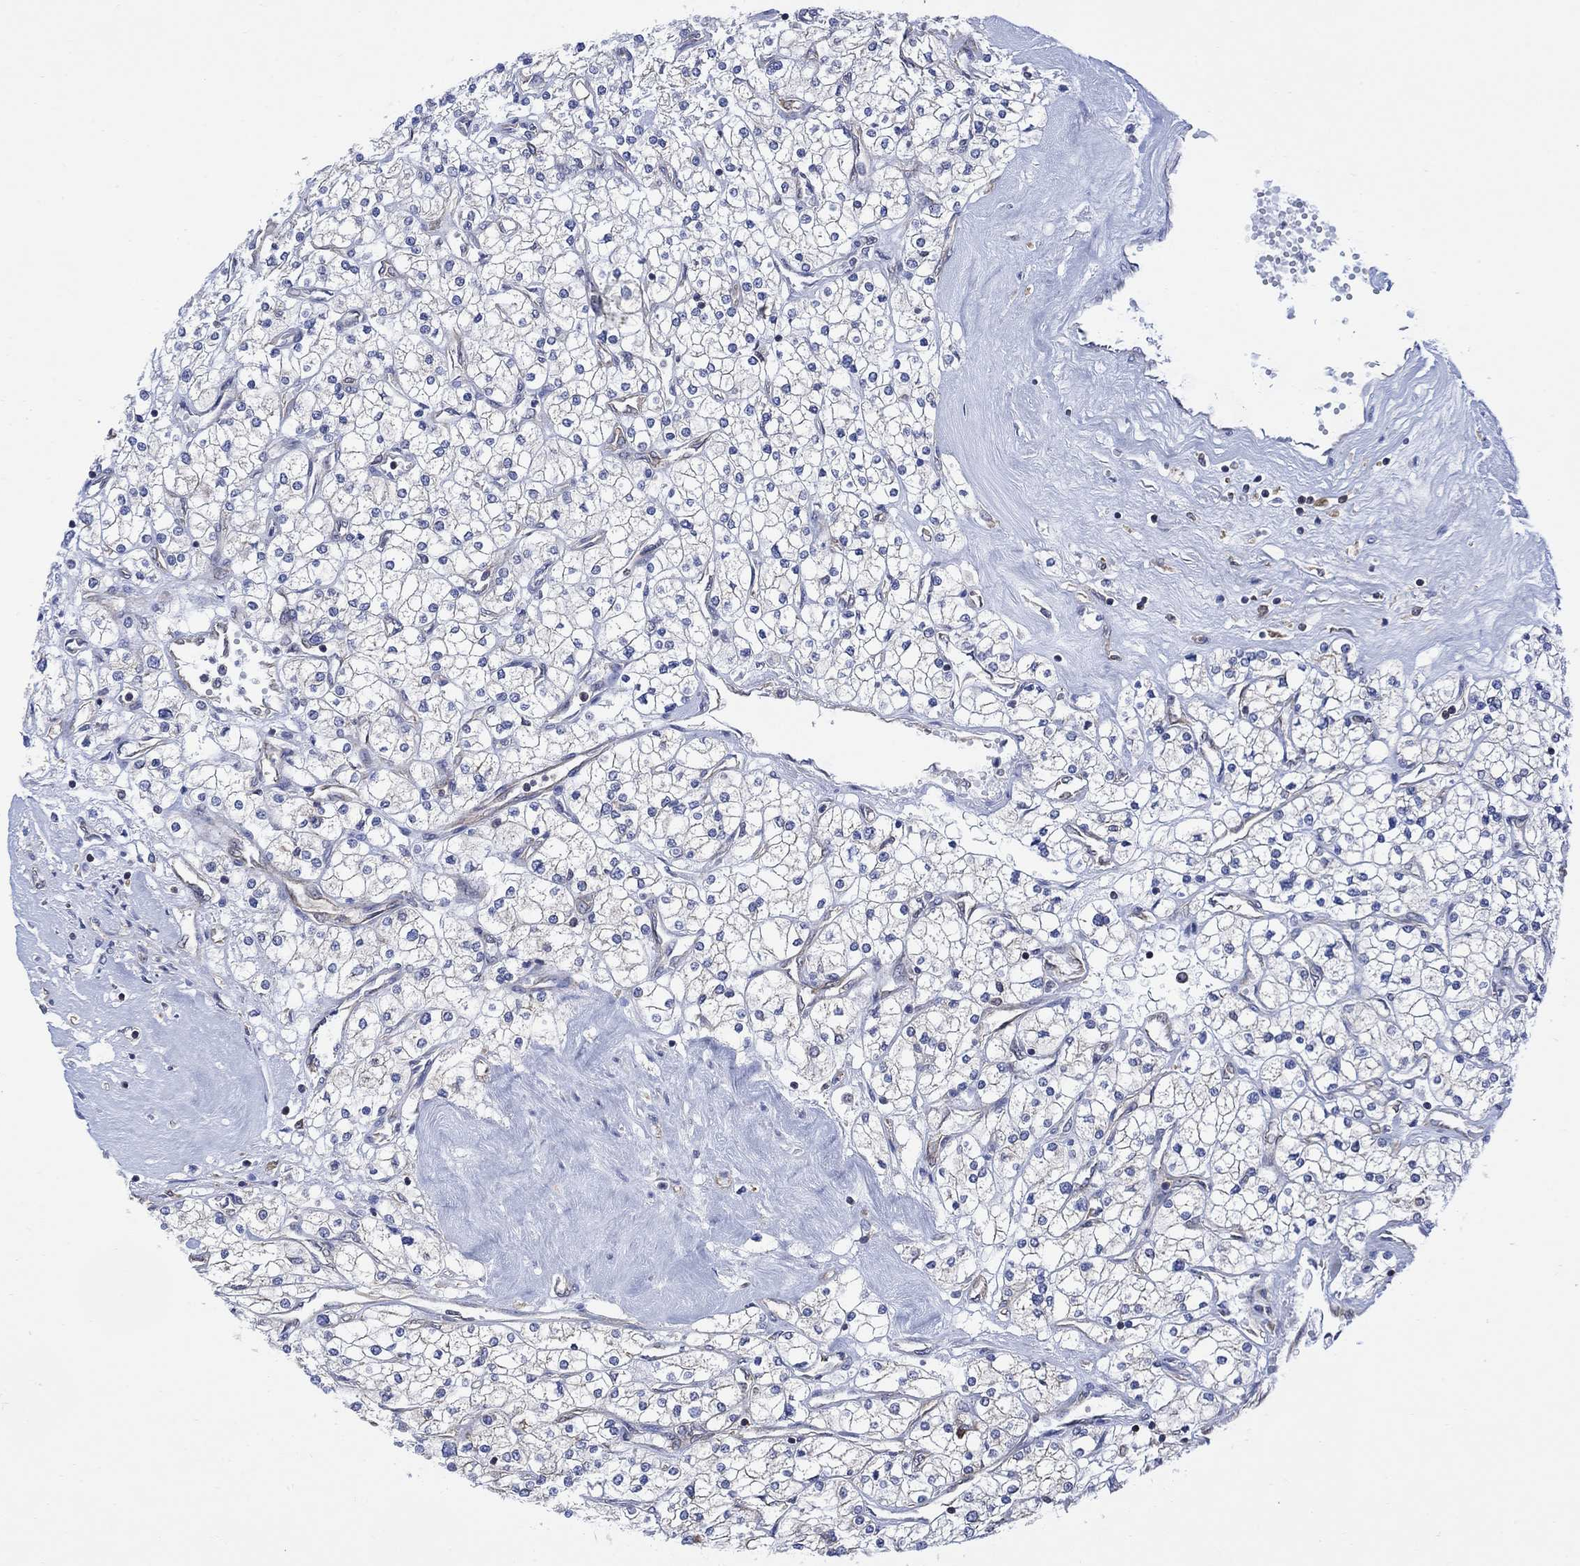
{"staining": {"intensity": "negative", "quantity": "none", "location": "none"}, "tissue": "renal cancer", "cell_type": "Tumor cells", "image_type": "cancer", "snomed": [{"axis": "morphology", "description": "Adenocarcinoma, NOS"}, {"axis": "topography", "description": "Kidney"}], "caption": "This histopathology image is of renal cancer (adenocarcinoma) stained with immunohistochemistry to label a protein in brown with the nuclei are counter-stained blue. There is no staining in tumor cells.", "gene": "GBP5", "patient": {"sex": "male", "age": 80}}